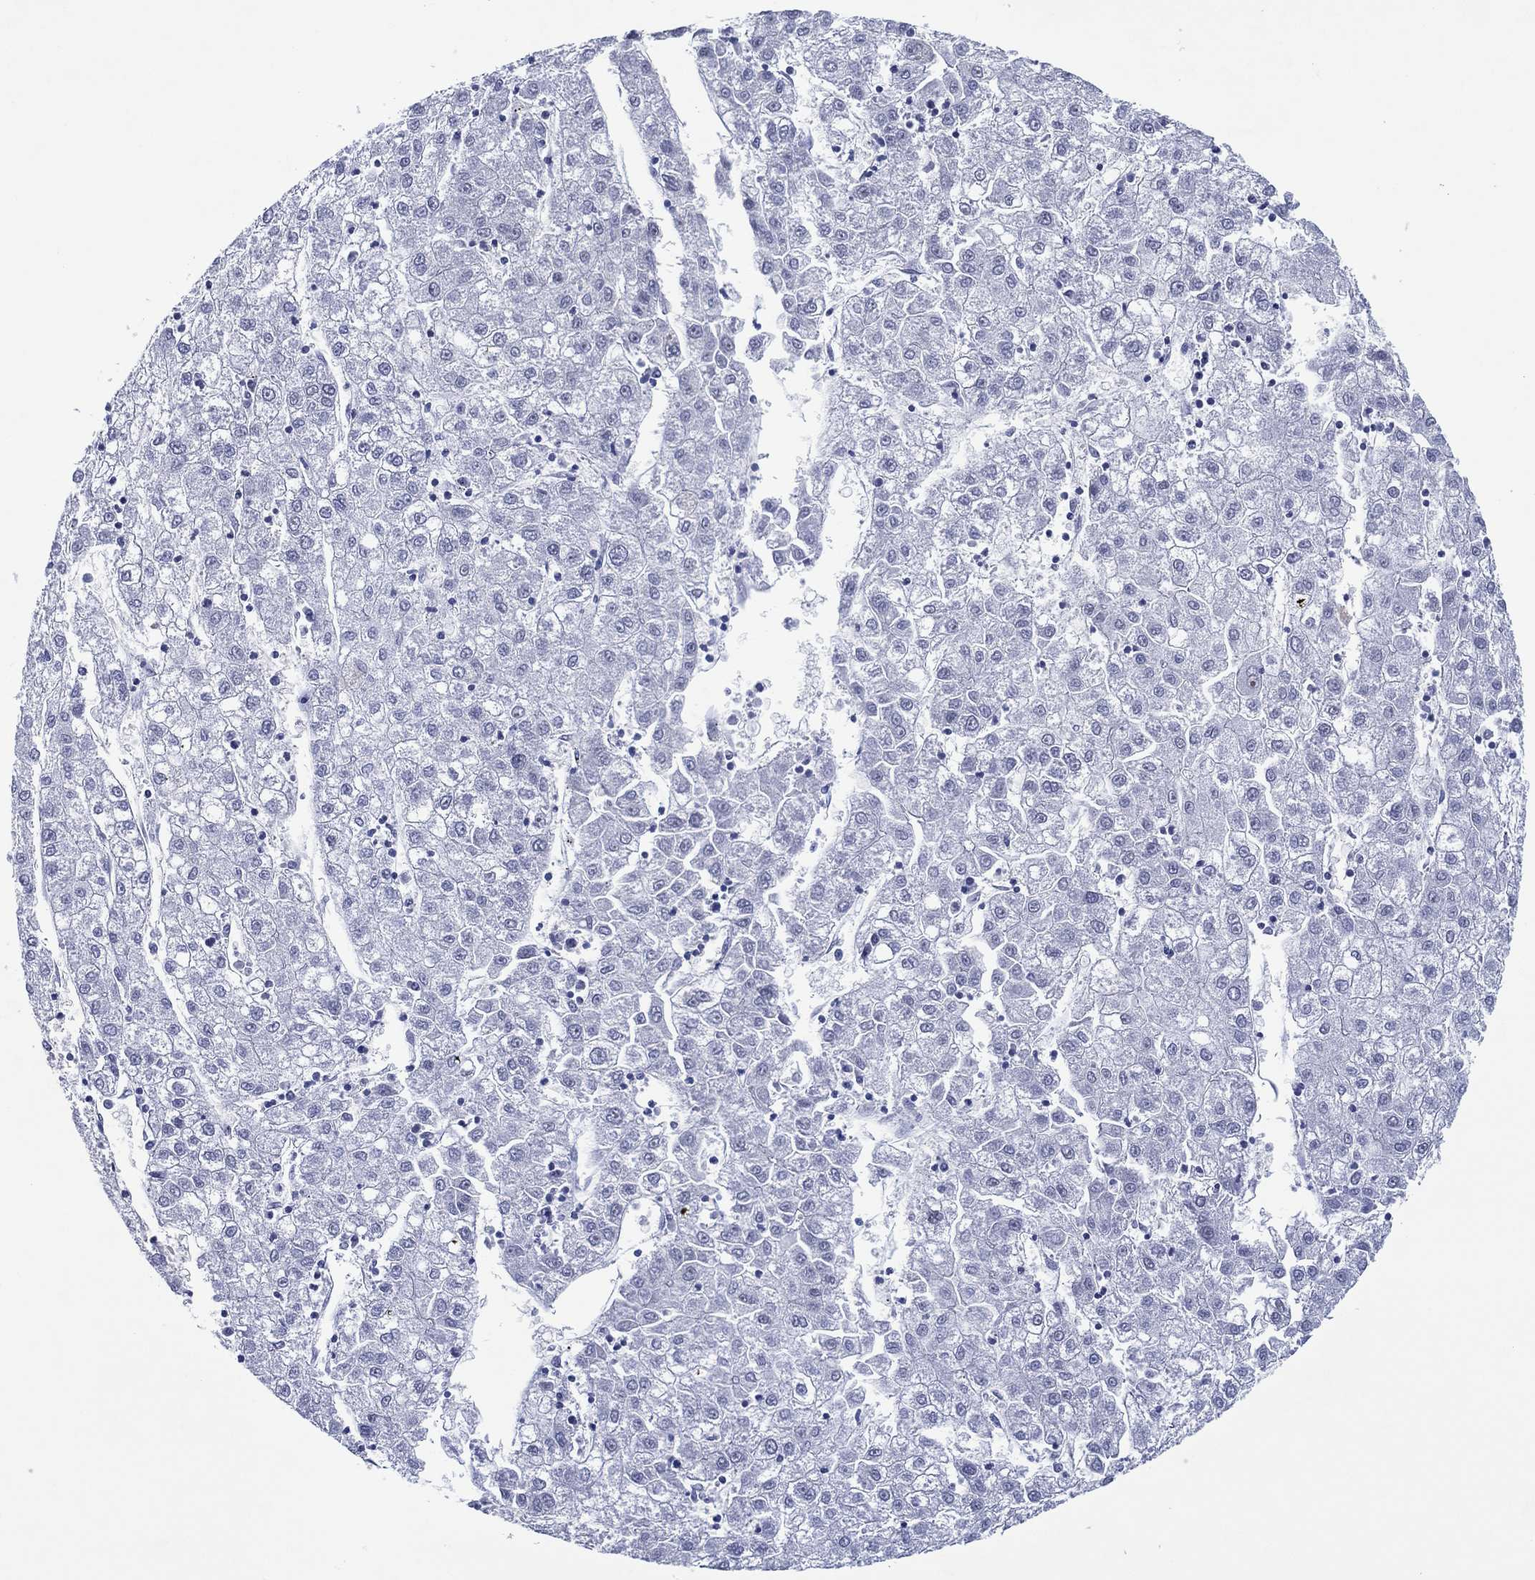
{"staining": {"intensity": "negative", "quantity": "none", "location": "none"}, "tissue": "liver cancer", "cell_type": "Tumor cells", "image_type": "cancer", "snomed": [{"axis": "morphology", "description": "Carcinoma, Hepatocellular, NOS"}, {"axis": "topography", "description": "Liver"}], "caption": "Immunohistochemical staining of liver hepatocellular carcinoma displays no significant positivity in tumor cells.", "gene": "GATA6", "patient": {"sex": "male", "age": 72}}